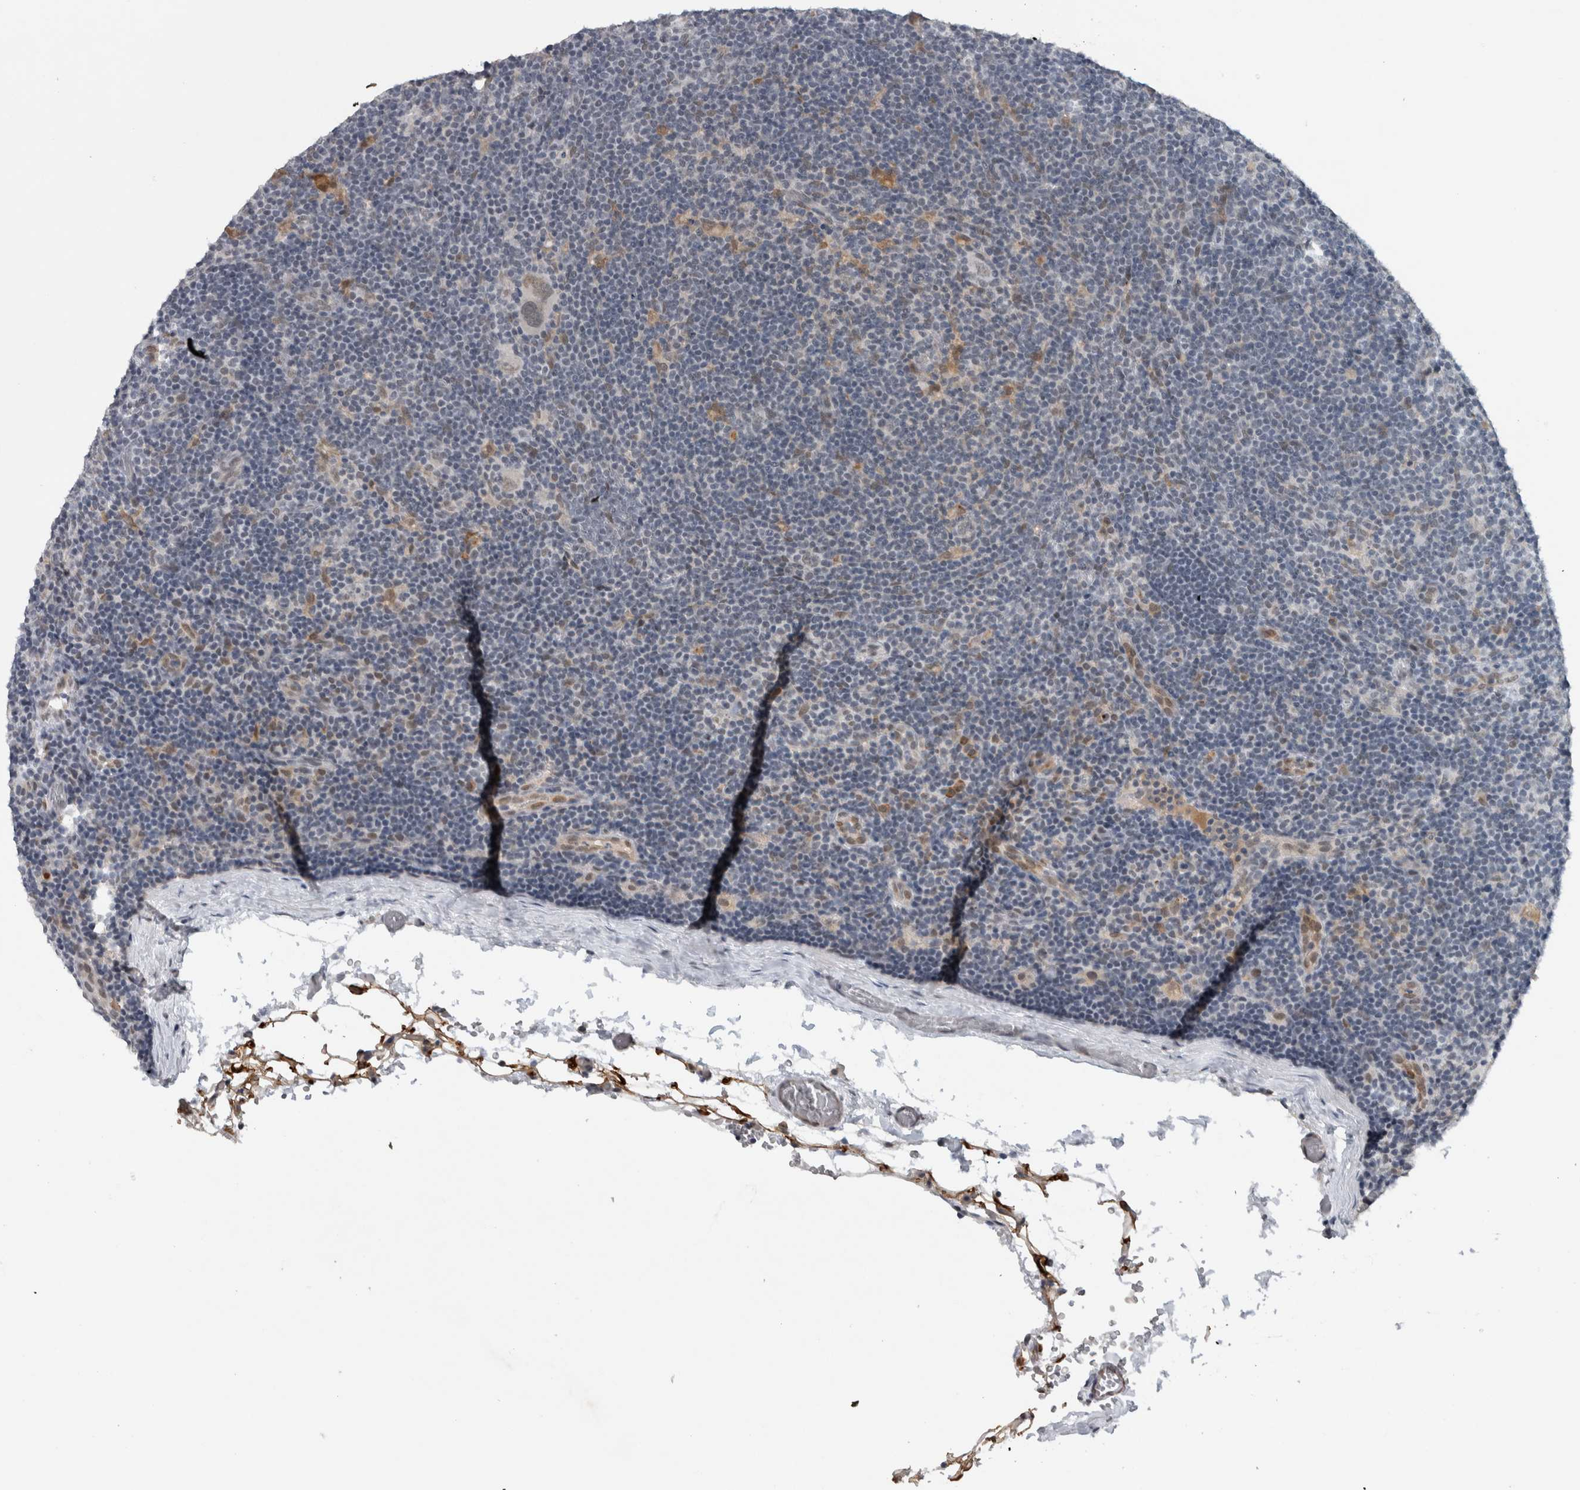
{"staining": {"intensity": "weak", "quantity": "<25%", "location": "nuclear"}, "tissue": "lymphoma", "cell_type": "Tumor cells", "image_type": "cancer", "snomed": [{"axis": "morphology", "description": "Hodgkin's disease, NOS"}, {"axis": "topography", "description": "Lymph node"}], "caption": "This is an IHC micrograph of human Hodgkin's disease. There is no positivity in tumor cells.", "gene": "PRXL2A", "patient": {"sex": "female", "age": 57}}